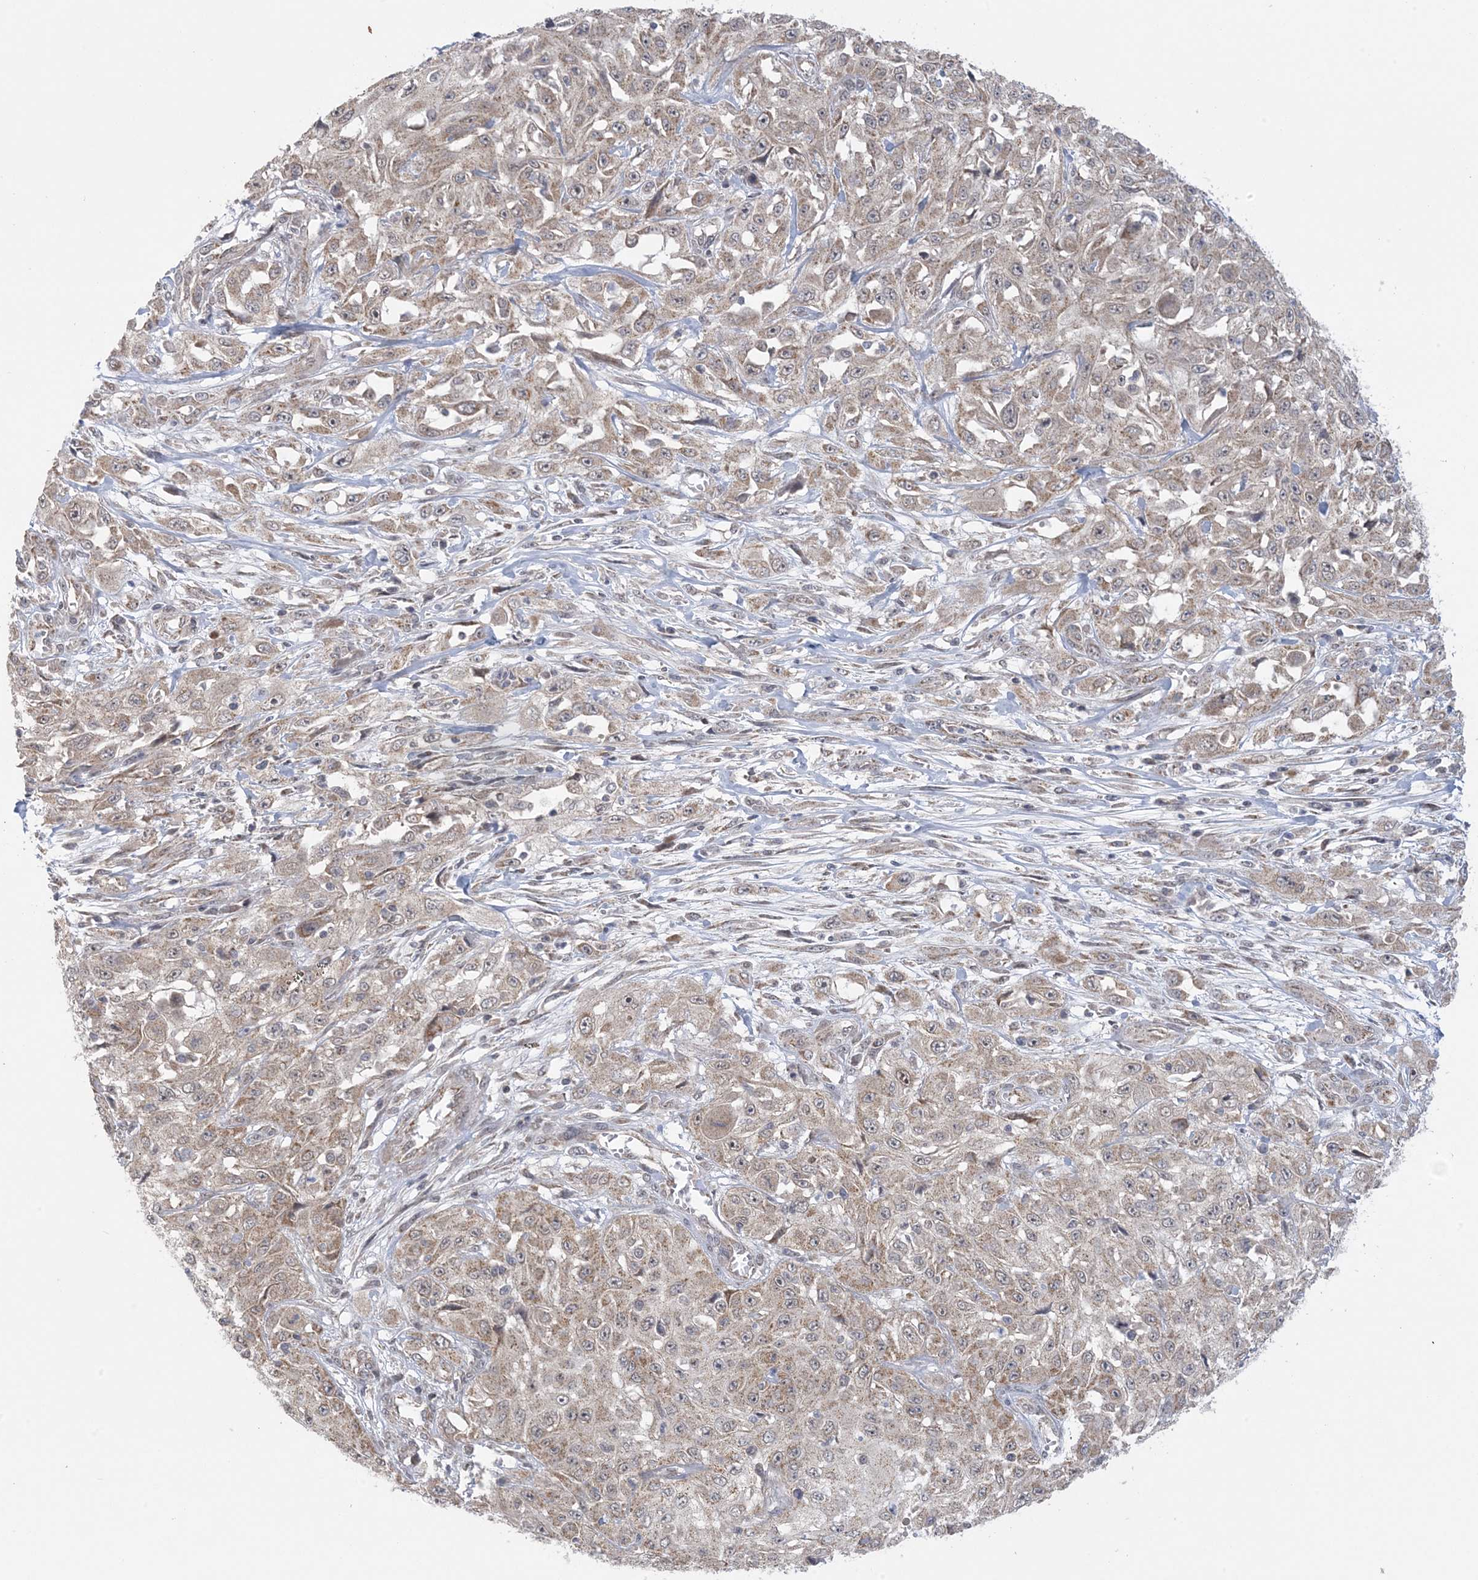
{"staining": {"intensity": "weak", "quantity": ">75%", "location": "cytoplasmic/membranous"}, "tissue": "skin cancer", "cell_type": "Tumor cells", "image_type": "cancer", "snomed": [{"axis": "morphology", "description": "Squamous cell carcinoma, NOS"}, {"axis": "morphology", "description": "Squamous cell carcinoma, metastatic, NOS"}, {"axis": "topography", "description": "Skin"}, {"axis": "topography", "description": "Lymph node"}], "caption": "Skin metastatic squamous cell carcinoma stained for a protein shows weak cytoplasmic/membranous positivity in tumor cells. (DAB (3,3'-diaminobenzidine) IHC with brightfield microscopy, high magnification).", "gene": "TRMT10C", "patient": {"sex": "male", "age": 75}}